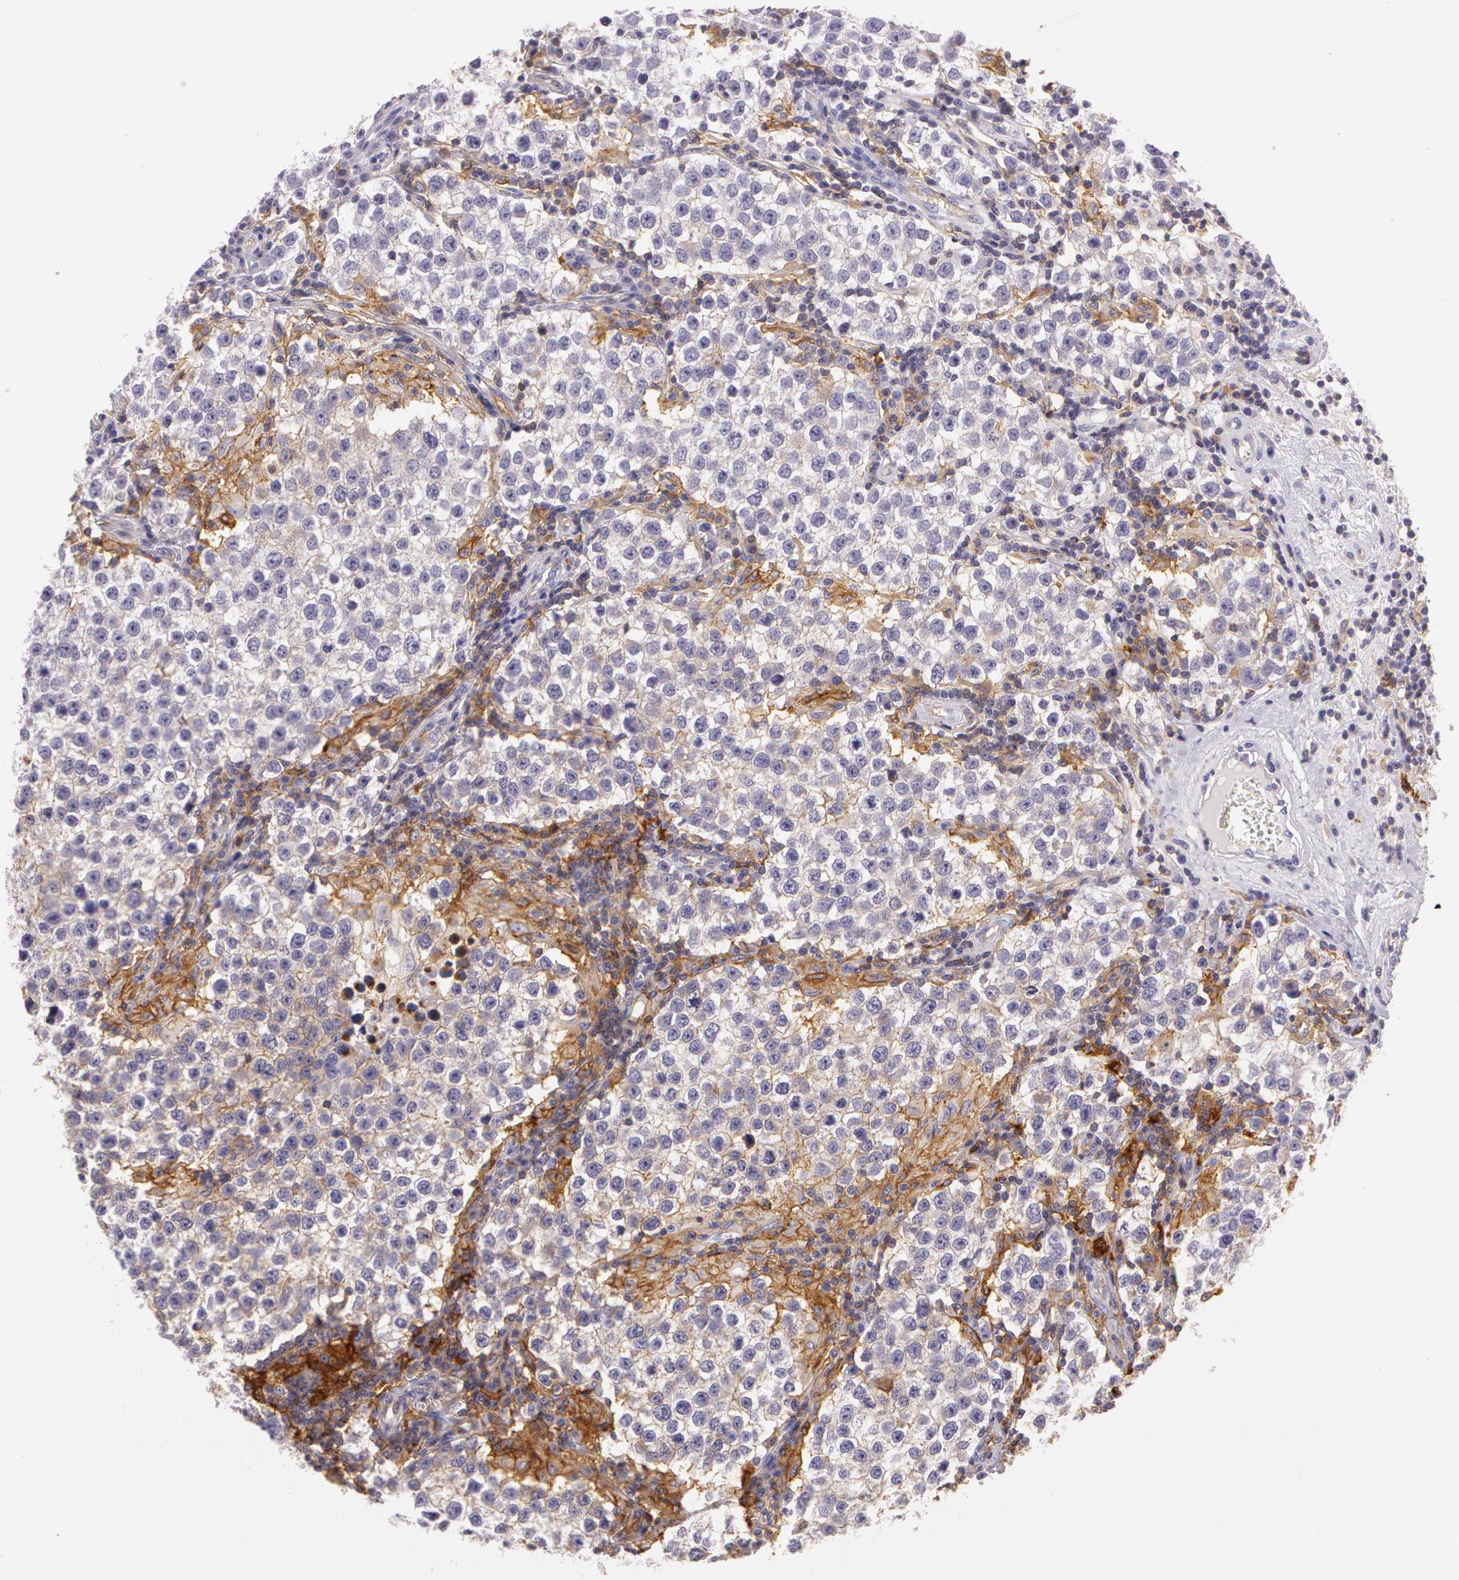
{"staining": {"intensity": "moderate", "quantity": "25%-75%", "location": "cytoplasmic/membranous"}, "tissue": "testis cancer", "cell_type": "Tumor cells", "image_type": "cancer", "snomed": [{"axis": "morphology", "description": "Seminoma, NOS"}, {"axis": "topography", "description": "Testis"}], "caption": "Testis seminoma stained for a protein (brown) displays moderate cytoplasmic/membranous positive positivity in about 25%-75% of tumor cells.", "gene": "LY75", "patient": {"sex": "male", "age": 36}}